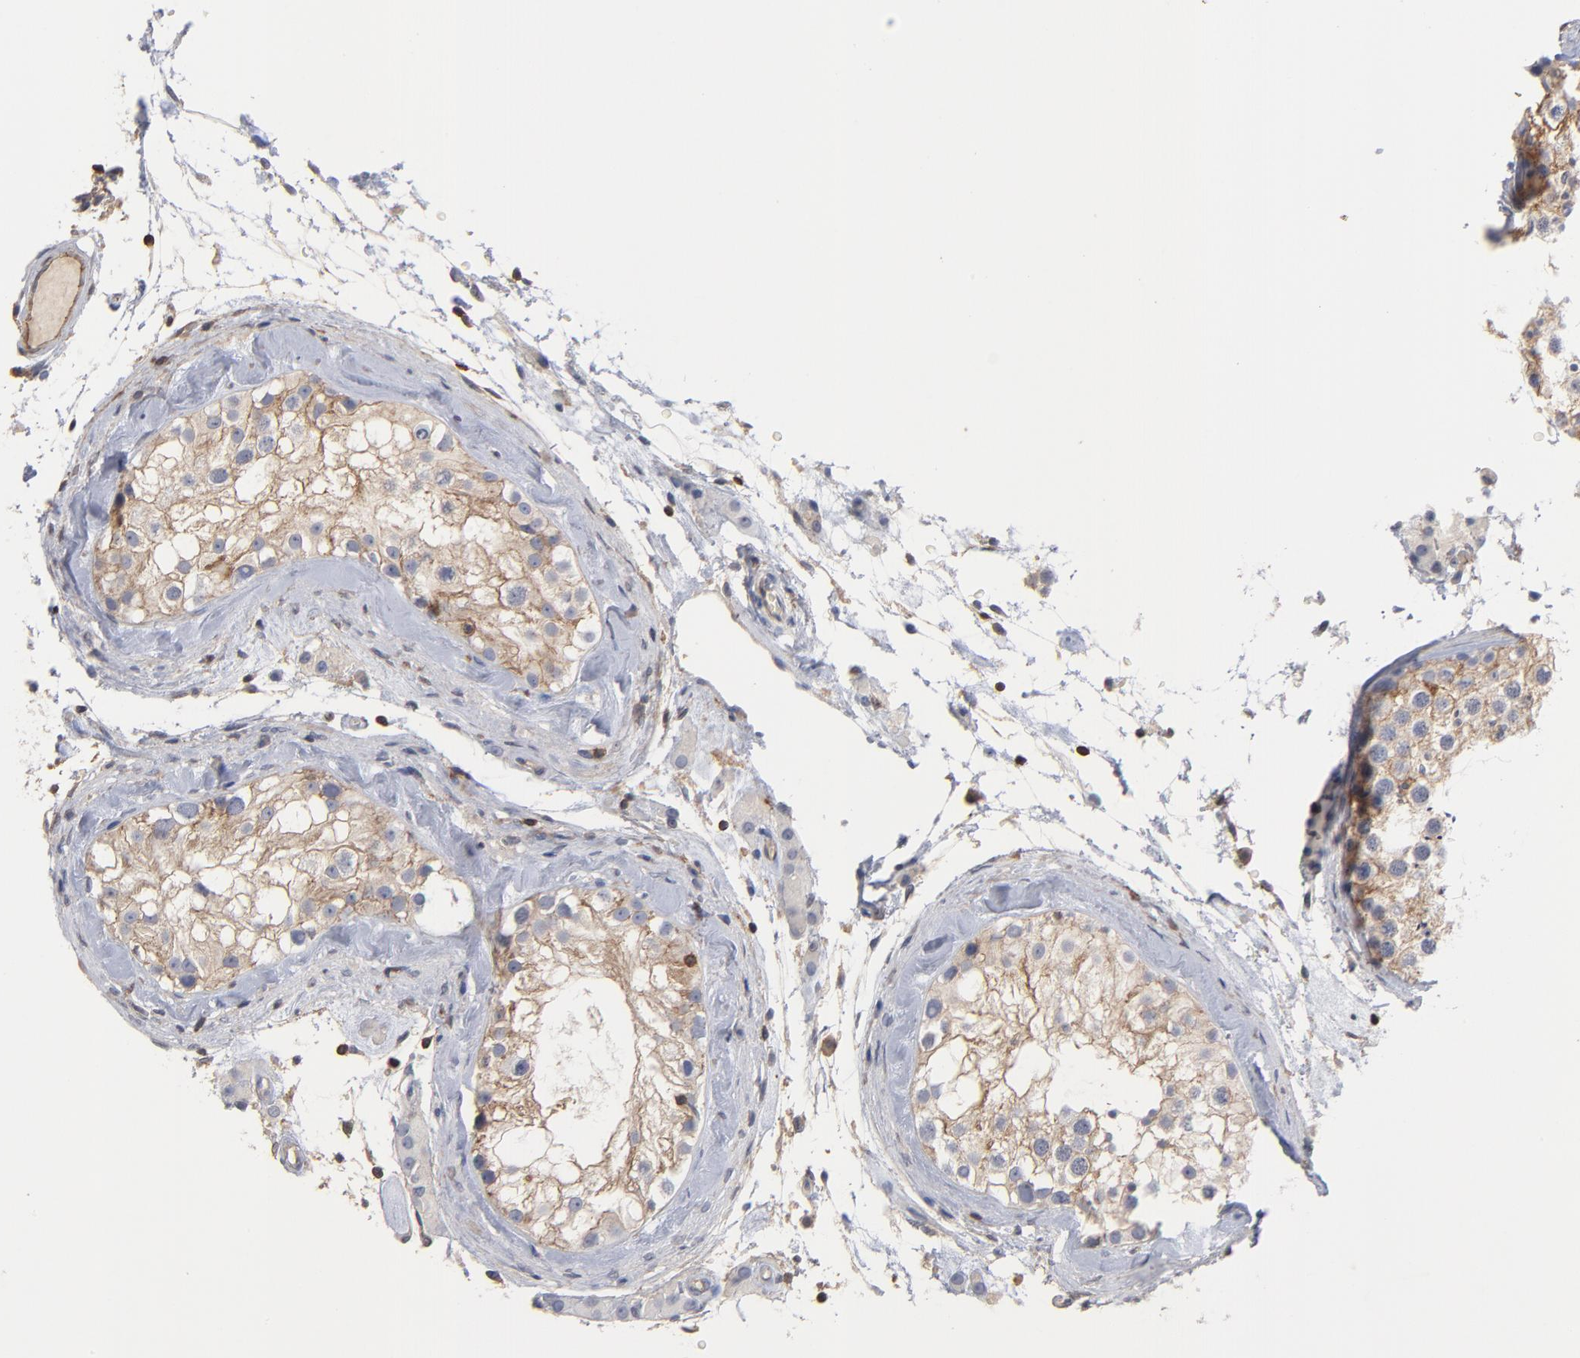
{"staining": {"intensity": "weak", "quantity": ">75%", "location": "cytoplasmic/membranous"}, "tissue": "testis", "cell_type": "Cells in seminiferous ducts", "image_type": "normal", "snomed": [{"axis": "morphology", "description": "Normal tissue, NOS"}, {"axis": "topography", "description": "Testis"}], "caption": "Immunohistochemistry (IHC) of benign testis demonstrates low levels of weak cytoplasmic/membranous staining in approximately >75% of cells in seminiferous ducts. The staining was performed using DAB (3,3'-diaminobenzidine), with brown indicating positive protein expression. Nuclei are stained blue with hematoxylin.", "gene": "PDLIM2", "patient": {"sex": "male", "age": 46}}